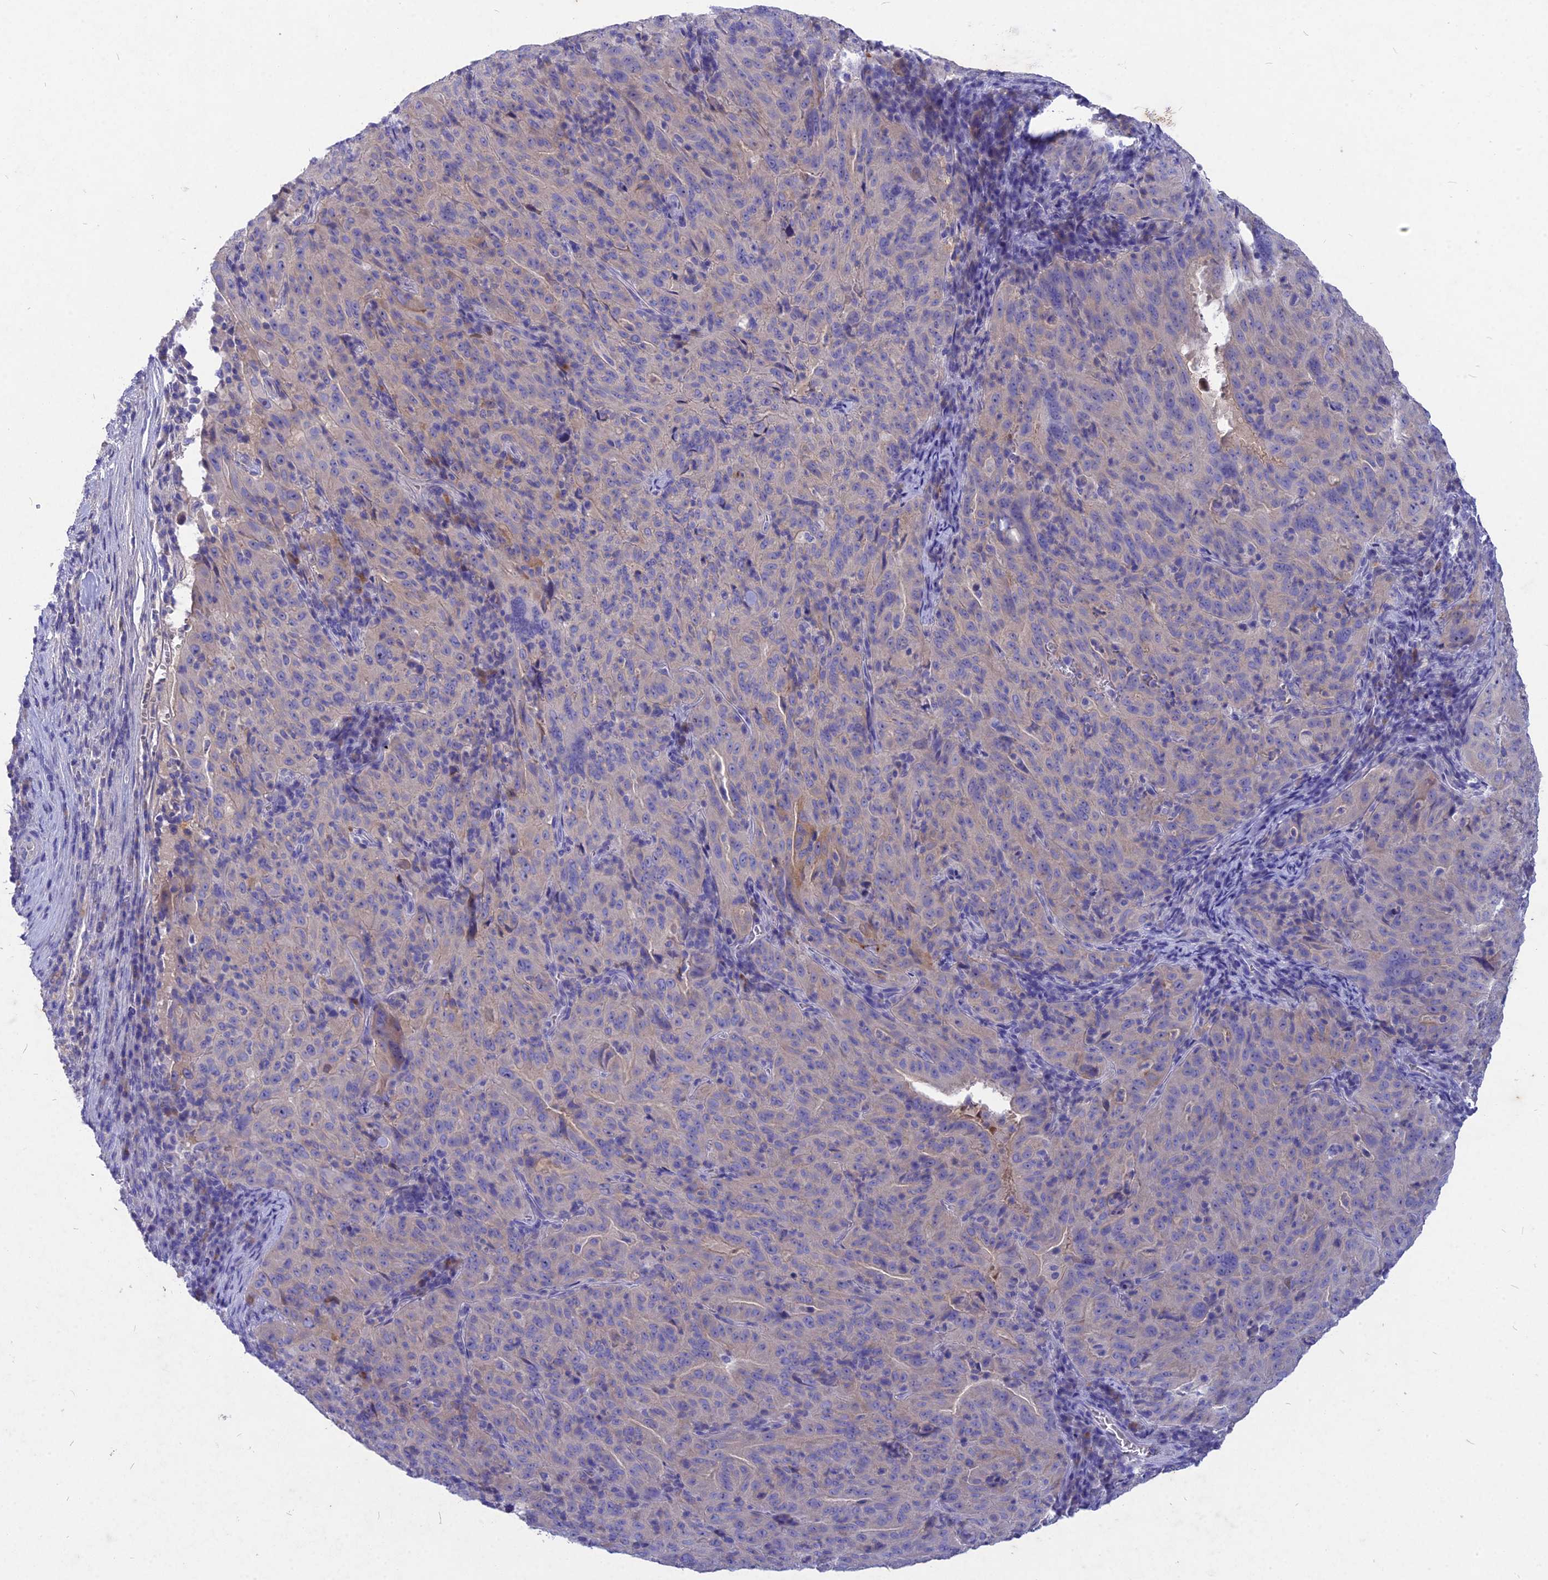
{"staining": {"intensity": "negative", "quantity": "none", "location": "none"}, "tissue": "pancreatic cancer", "cell_type": "Tumor cells", "image_type": "cancer", "snomed": [{"axis": "morphology", "description": "Adenocarcinoma, NOS"}, {"axis": "topography", "description": "Pancreas"}], "caption": "Pancreatic cancer was stained to show a protein in brown. There is no significant staining in tumor cells.", "gene": "DEFB119", "patient": {"sex": "male", "age": 63}}